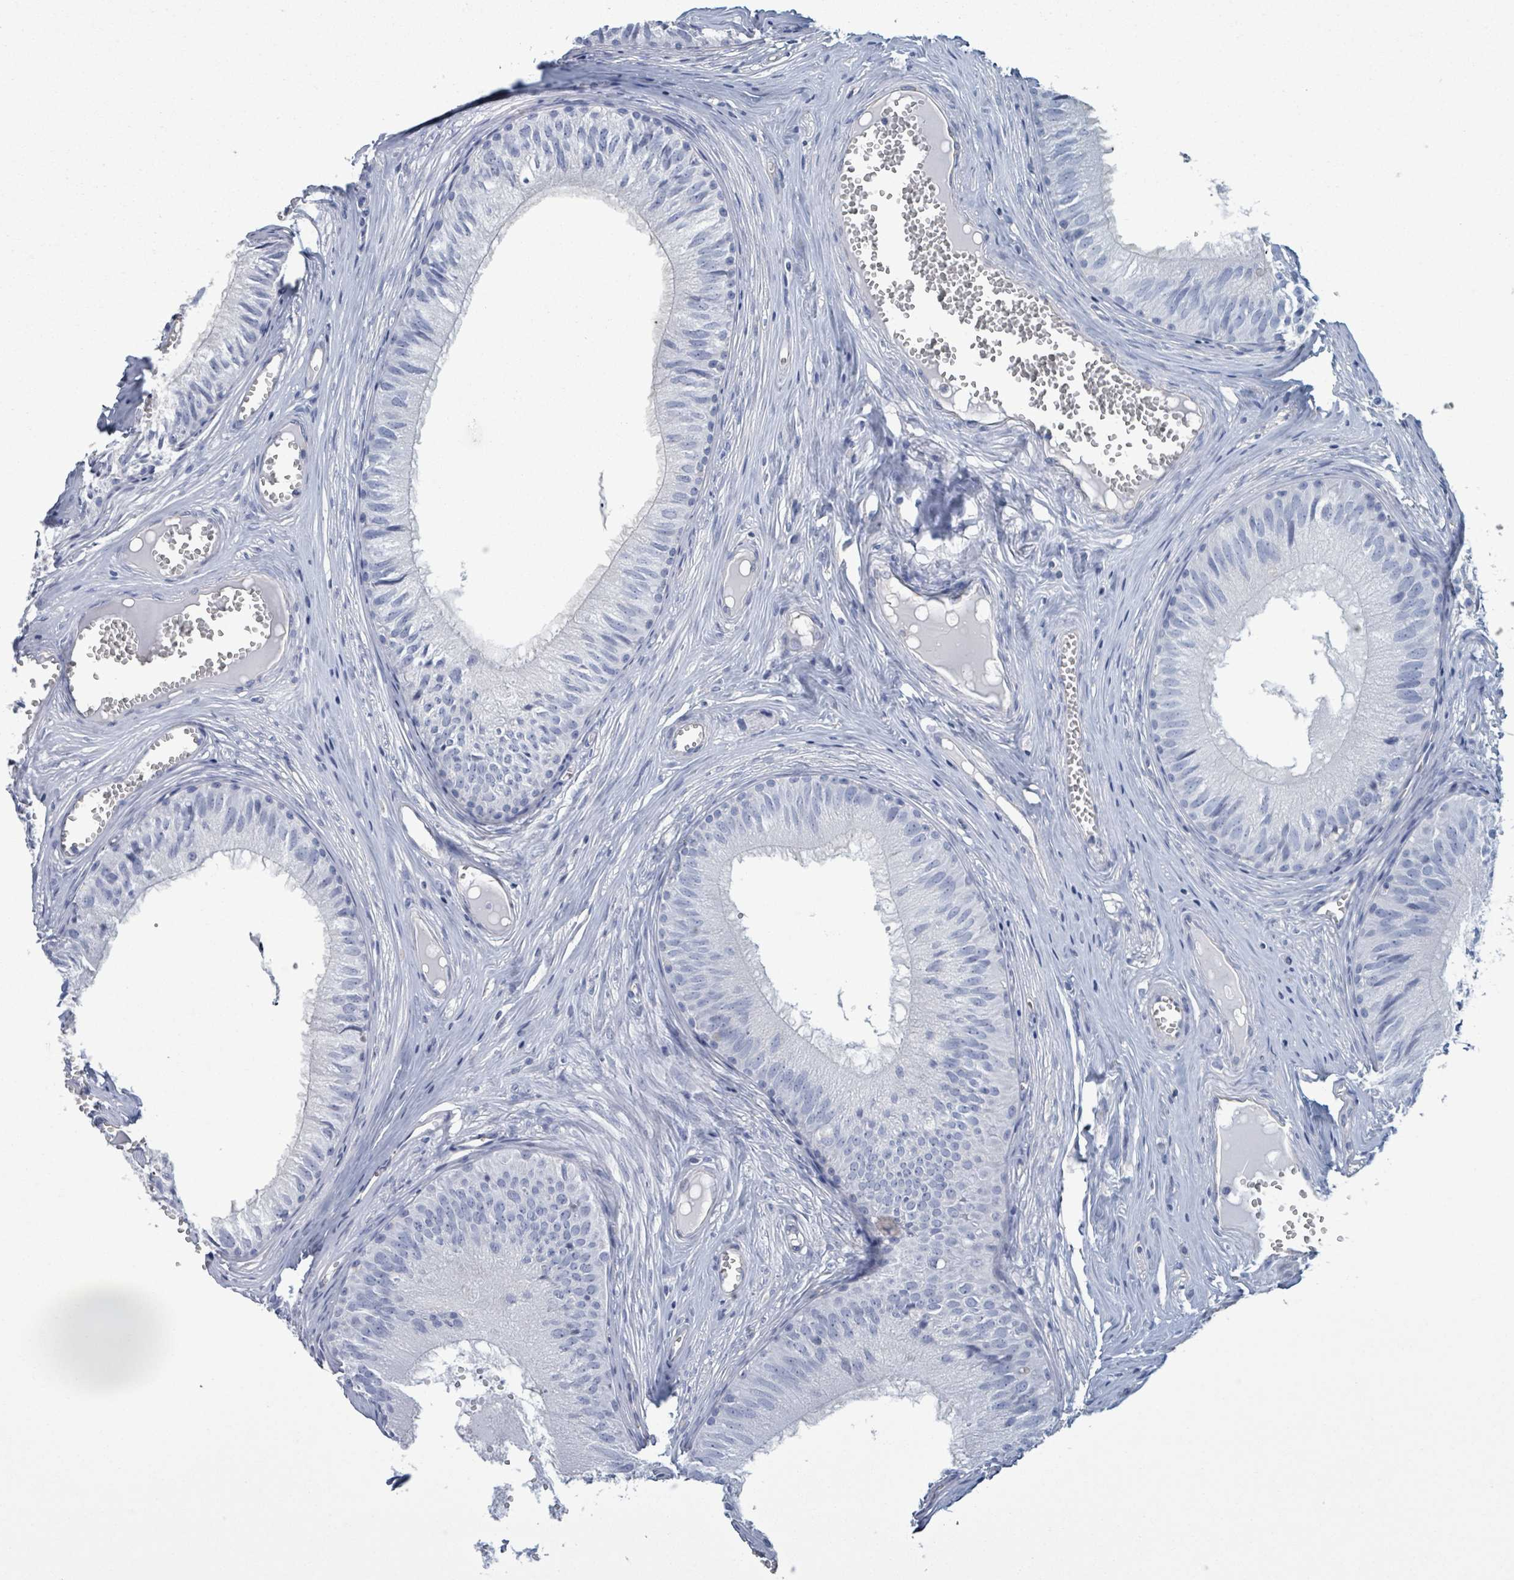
{"staining": {"intensity": "negative", "quantity": "none", "location": "none"}, "tissue": "epididymis", "cell_type": "Glandular cells", "image_type": "normal", "snomed": [{"axis": "morphology", "description": "Normal tissue, NOS"}, {"axis": "topography", "description": "Epididymis"}], "caption": "Epididymis stained for a protein using immunohistochemistry displays no staining glandular cells.", "gene": "CT45A10", "patient": {"sex": "male", "age": 31}}